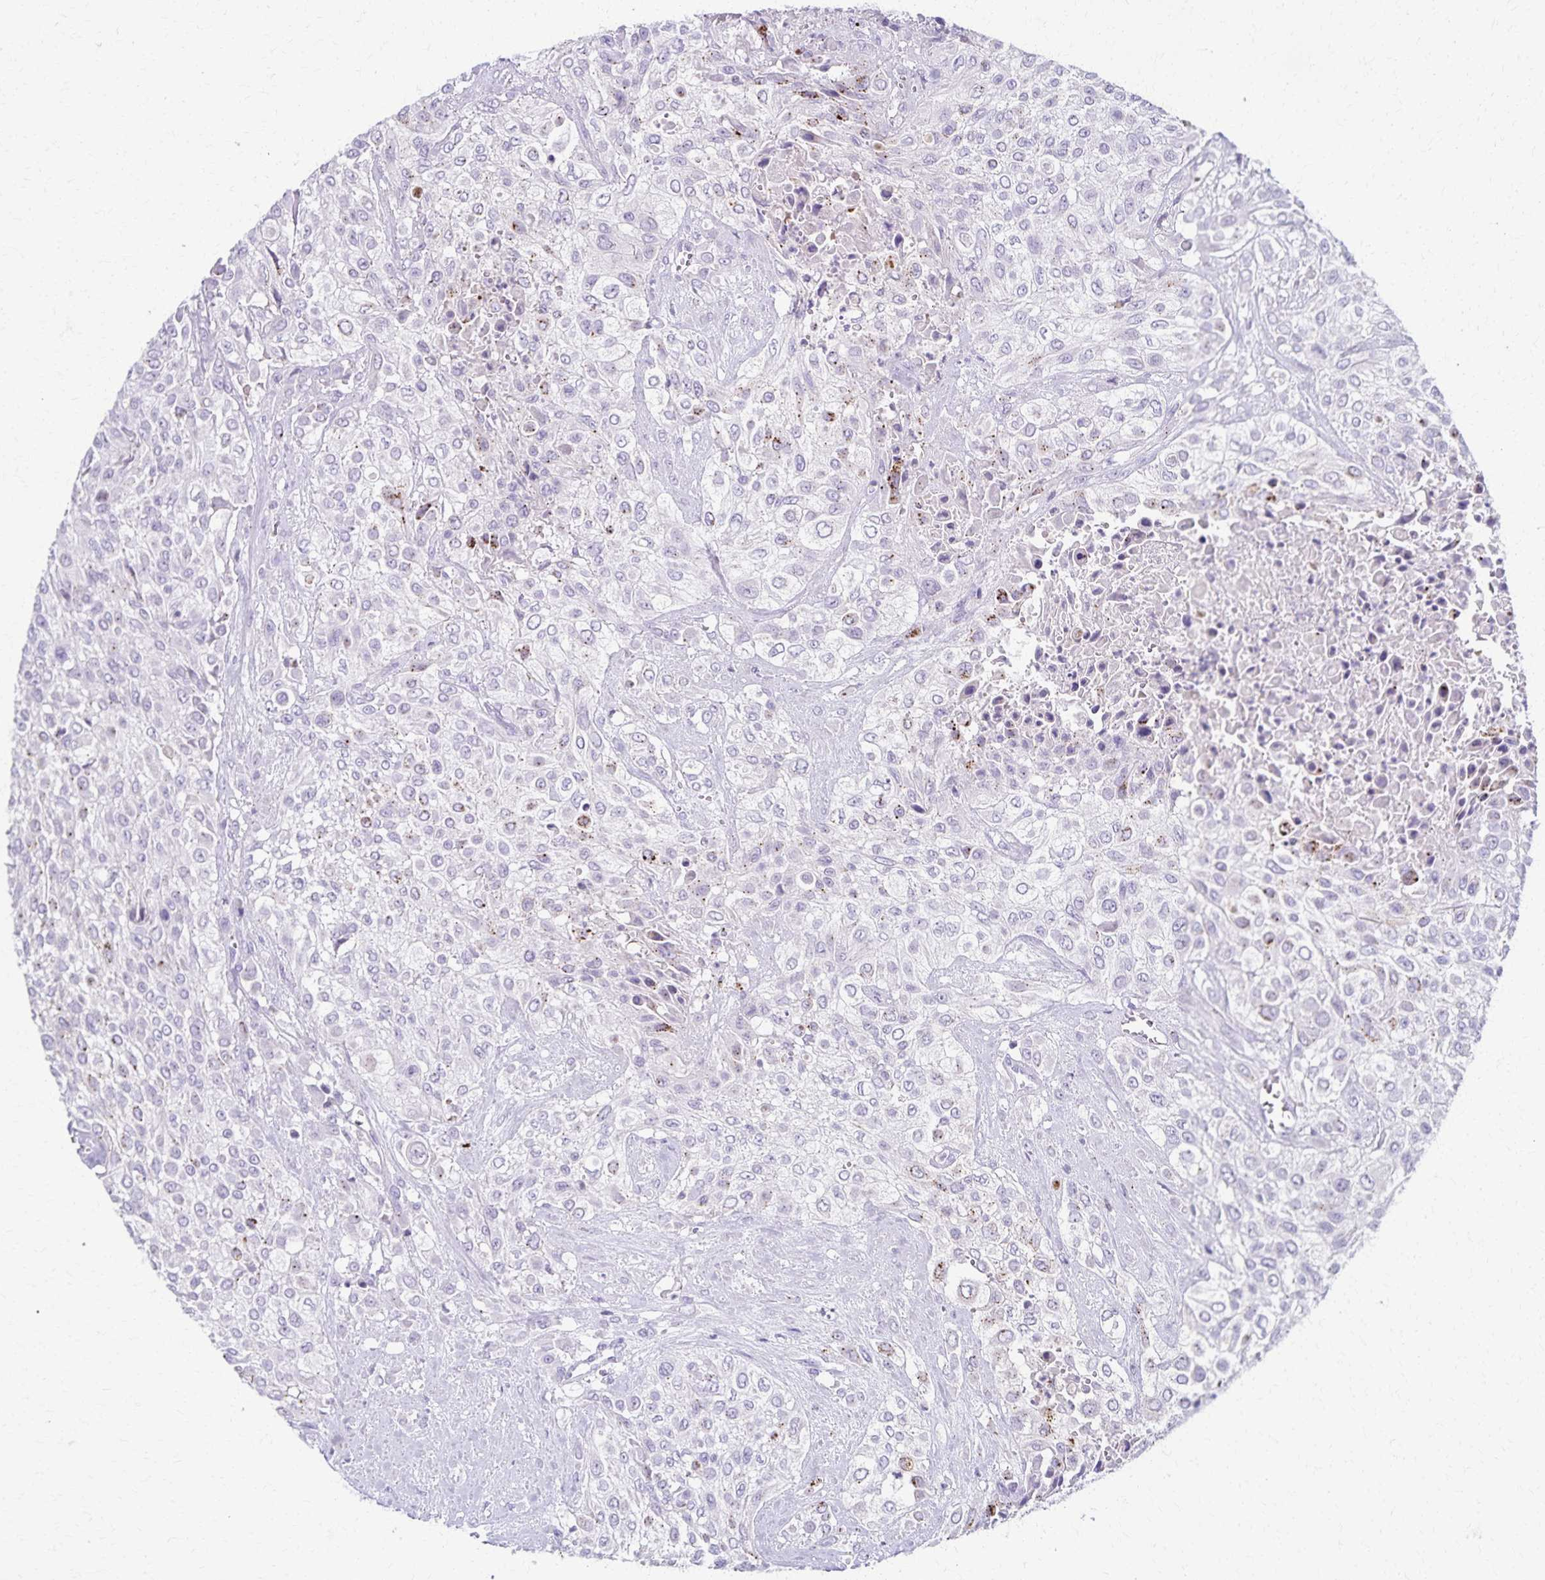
{"staining": {"intensity": "negative", "quantity": "none", "location": "none"}, "tissue": "urothelial cancer", "cell_type": "Tumor cells", "image_type": "cancer", "snomed": [{"axis": "morphology", "description": "Urothelial carcinoma, High grade"}, {"axis": "topography", "description": "Urinary bladder"}], "caption": "Urothelial cancer was stained to show a protein in brown. There is no significant positivity in tumor cells.", "gene": "TMEM60", "patient": {"sex": "male", "age": 57}}